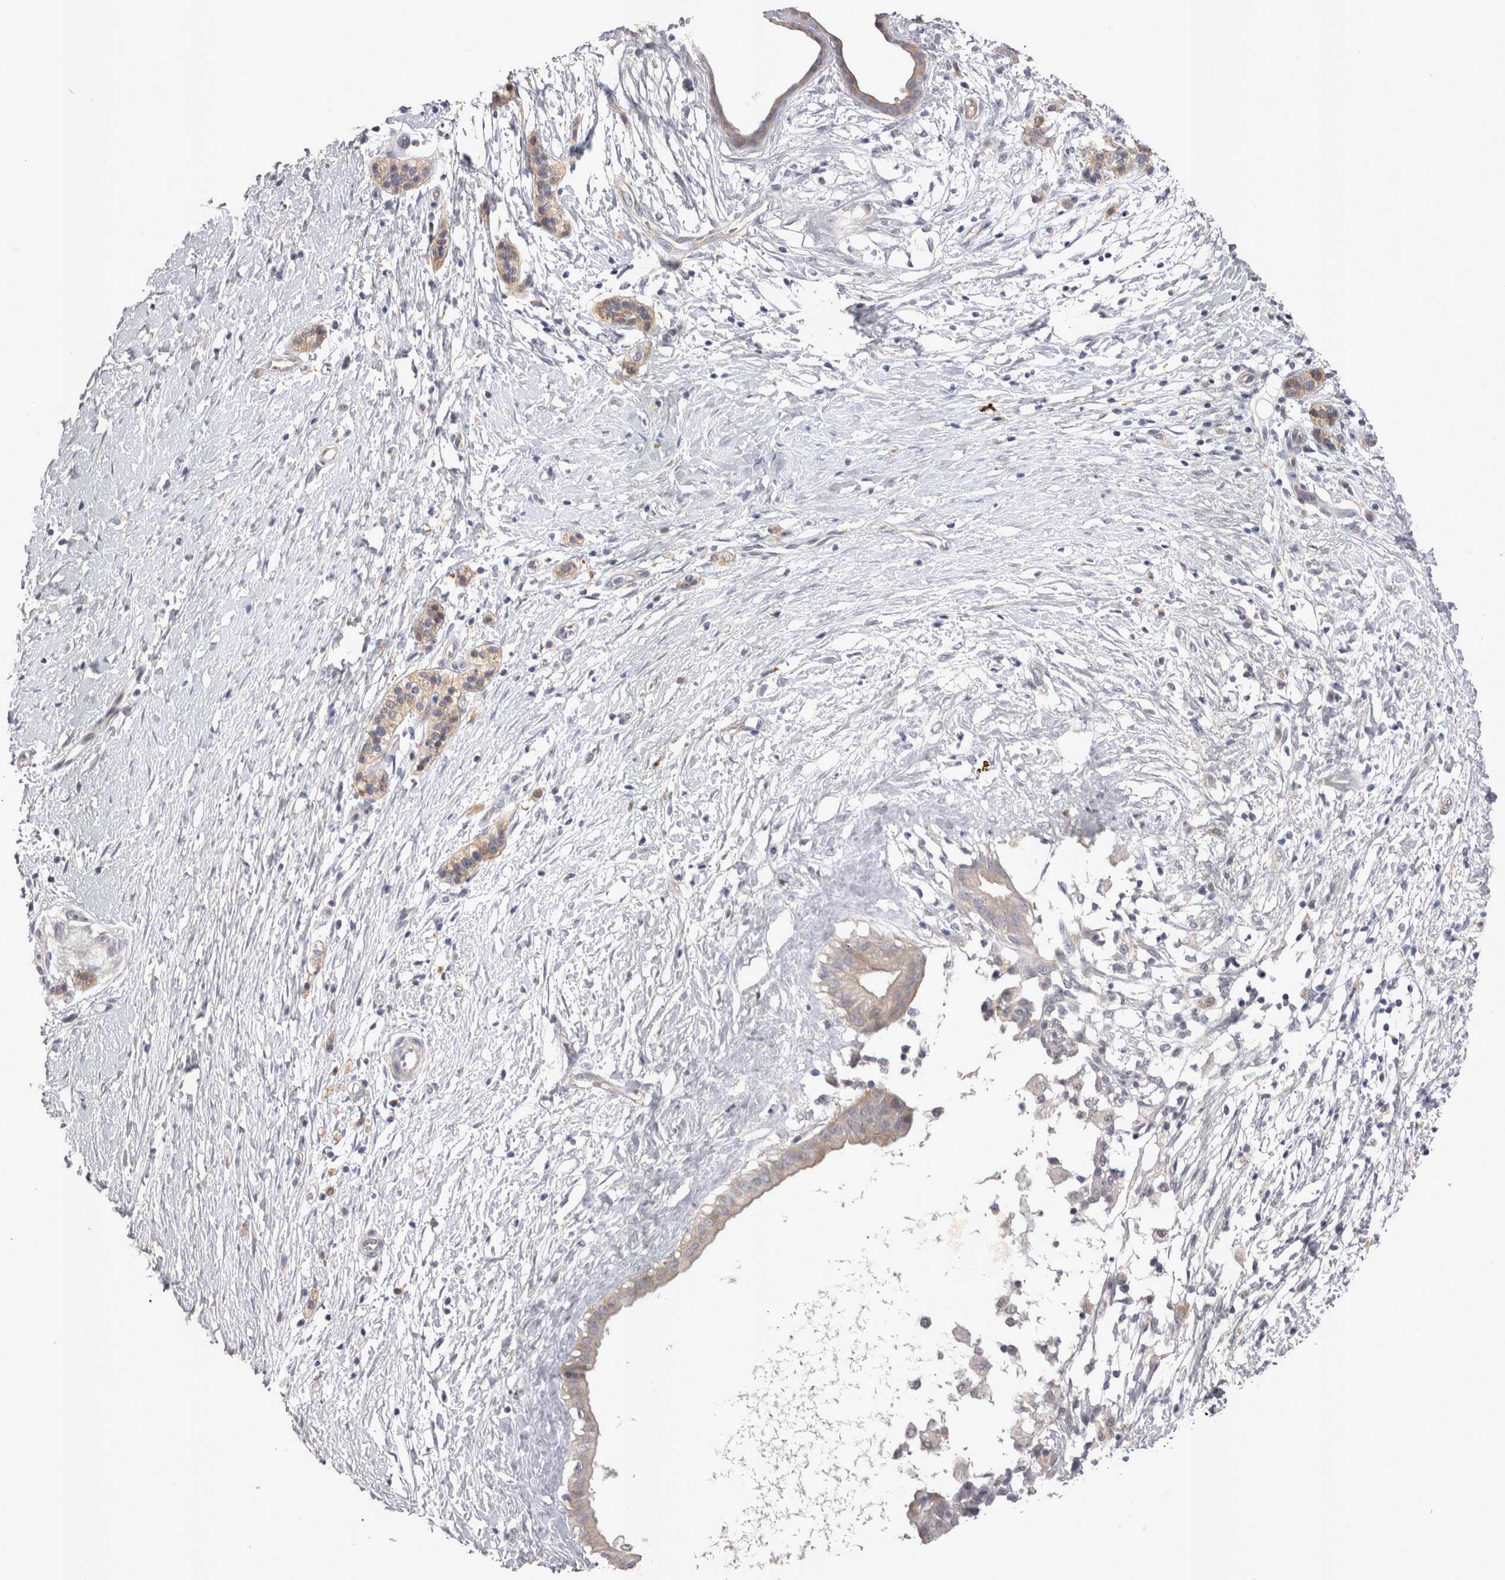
{"staining": {"intensity": "weak", "quantity": "25%-75%", "location": "cytoplasmic/membranous"}, "tissue": "pancreatic cancer", "cell_type": "Tumor cells", "image_type": "cancer", "snomed": [{"axis": "morphology", "description": "Adenocarcinoma, NOS"}, {"axis": "topography", "description": "Pancreas"}], "caption": "Weak cytoplasmic/membranous expression is seen in approximately 25%-75% of tumor cells in adenocarcinoma (pancreatic). (Brightfield microscopy of DAB IHC at high magnification).", "gene": "CTBS", "patient": {"sex": "male", "age": 50}}